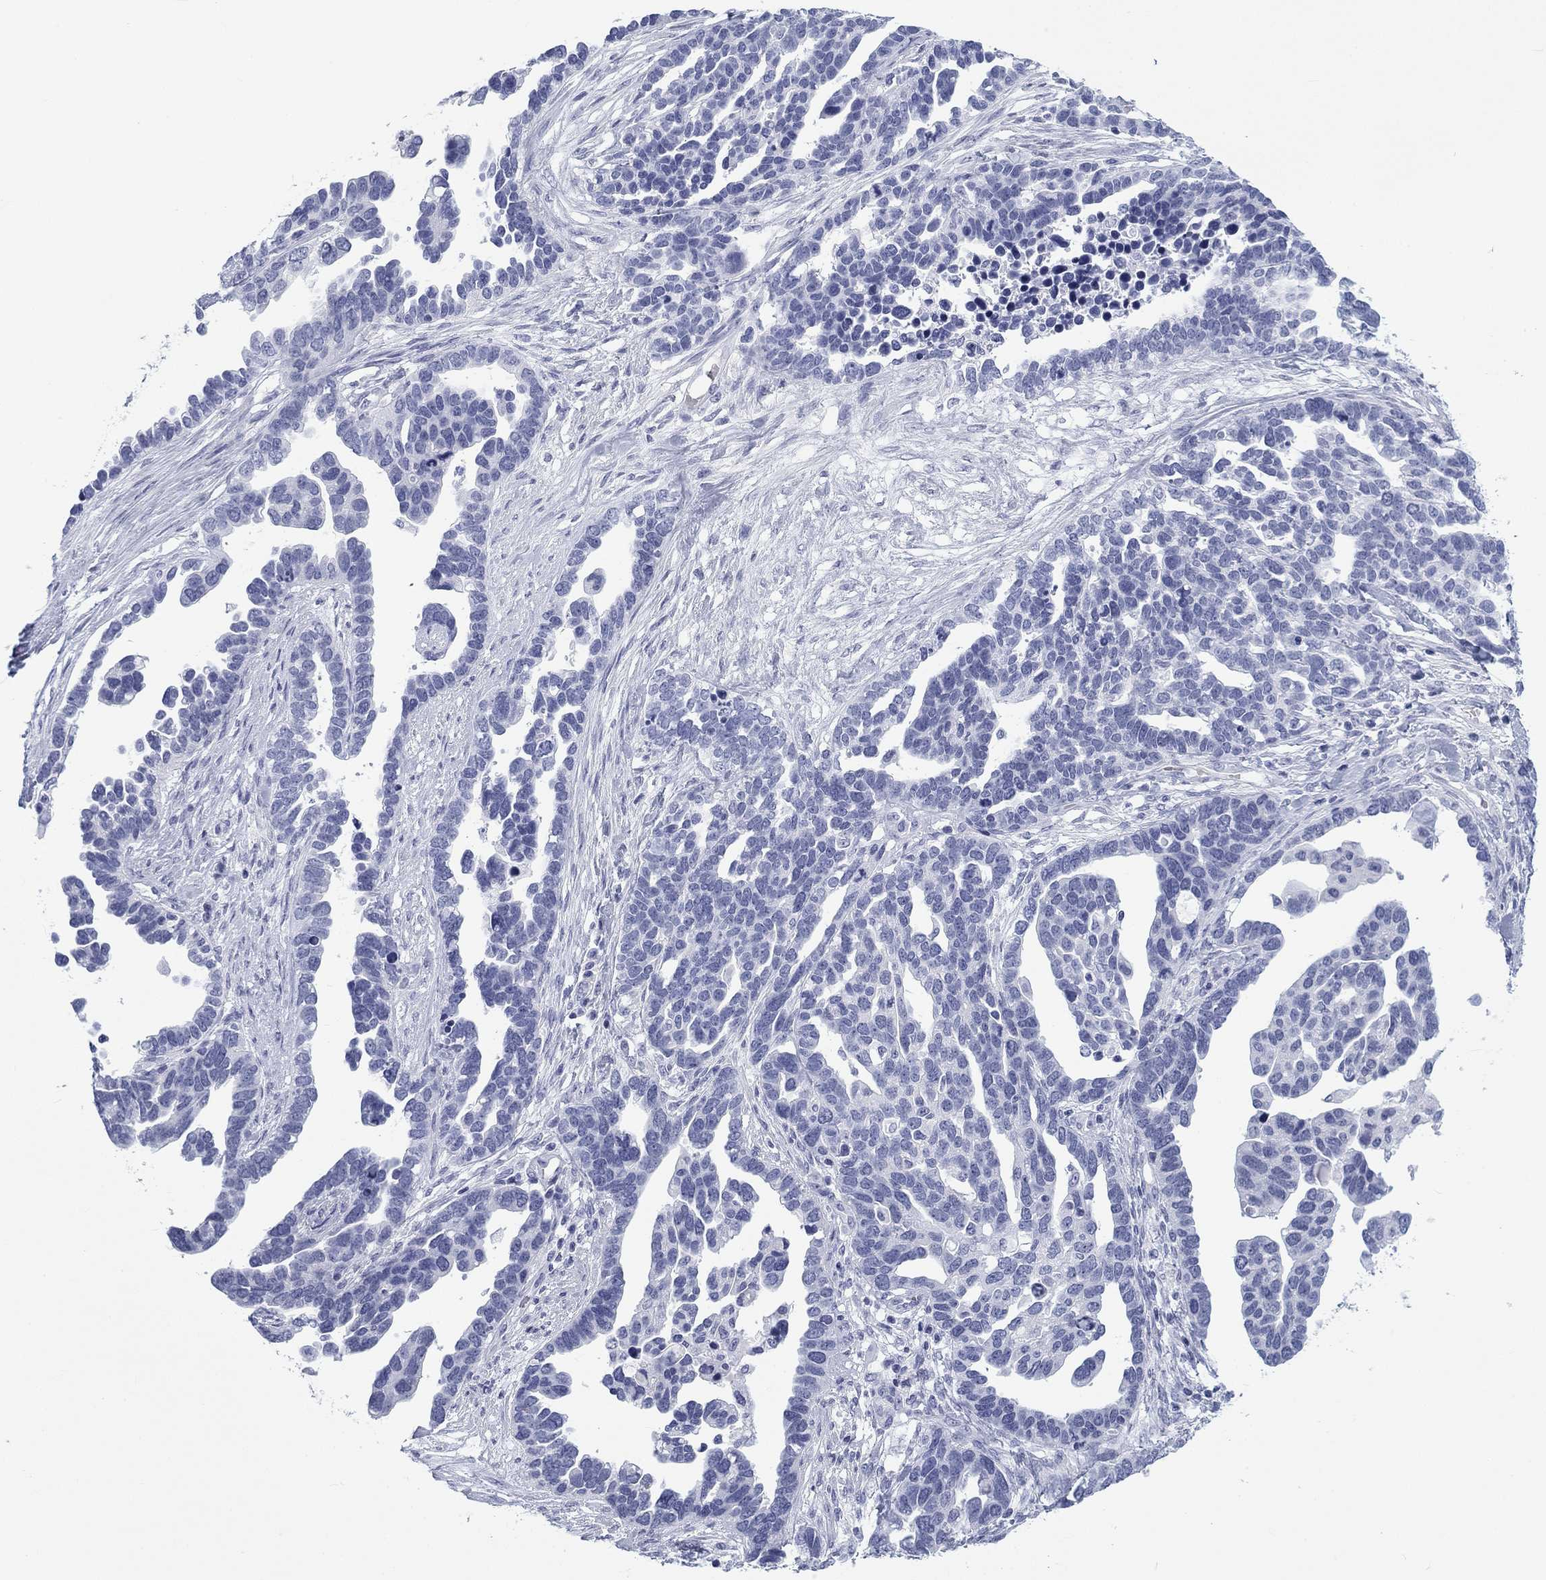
{"staining": {"intensity": "negative", "quantity": "none", "location": "none"}, "tissue": "ovarian cancer", "cell_type": "Tumor cells", "image_type": "cancer", "snomed": [{"axis": "morphology", "description": "Cystadenocarcinoma, serous, NOS"}, {"axis": "topography", "description": "Ovary"}], "caption": "The photomicrograph displays no significant positivity in tumor cells of serous cystadenocarcinoma (ovarian).", "gene": "CALB1", "patient": {"sex": "female", "age": 54}}